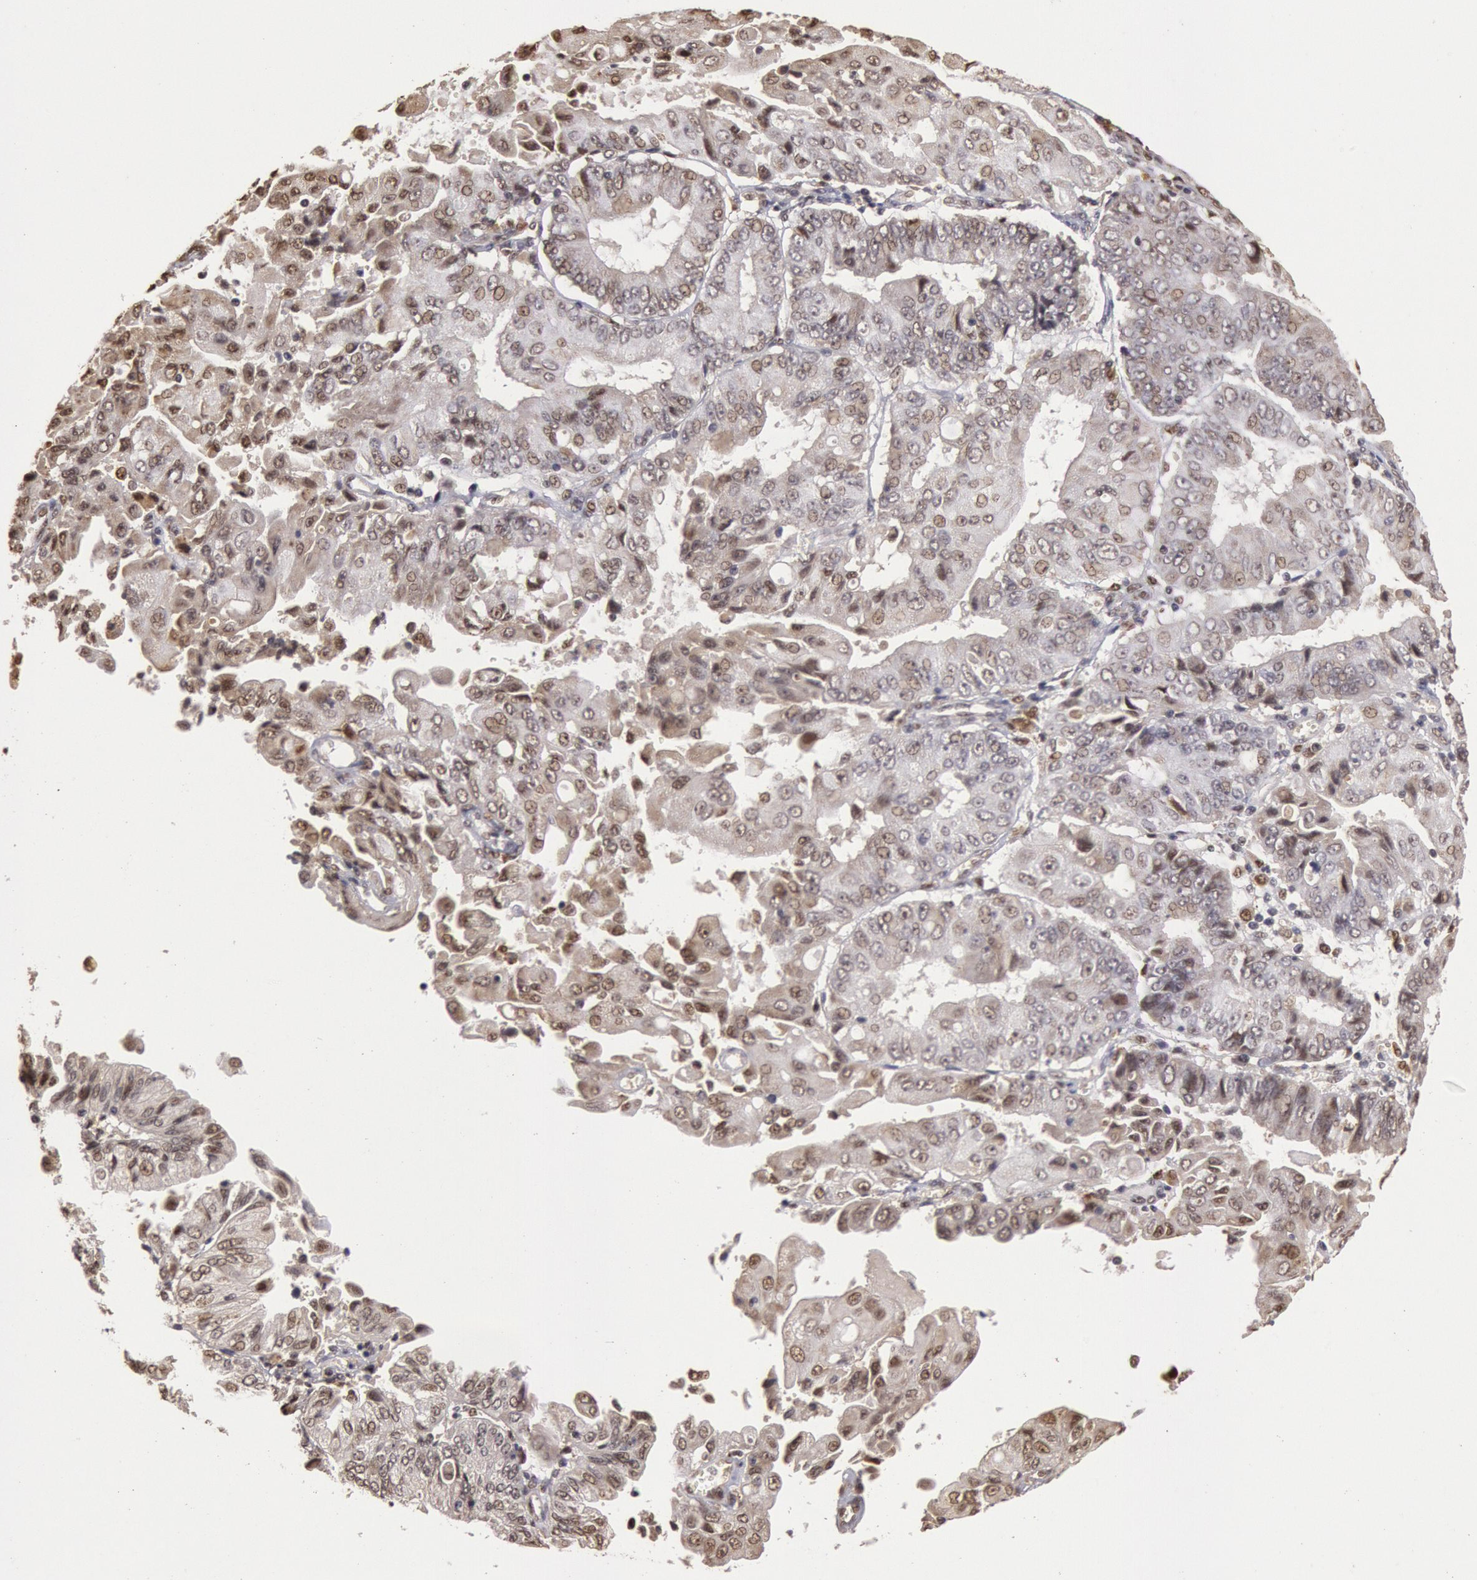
{"staining": {"intensity": "weak", "quantity": "25%-75%", "location": "nuclear"}, "tissue": "endometrial cancer", "cell_type": "Tumor cells", "image_type": "cancer", "snomed": [{"axis": "morphology", "description": "Adenocarcinoma, NOS"}, {"axis": "topography", "description": "Endometrium"}], "caption": "DAB (3,3'-diaminobenzidine) immunohistochemical staining of adenocarcinoma (endometrial) displays weak nuclear protein positivity in approximately 25%-75% of tumor cells.", "gene": "LIG4", "patient": {"sex": "female", "age": 75}}